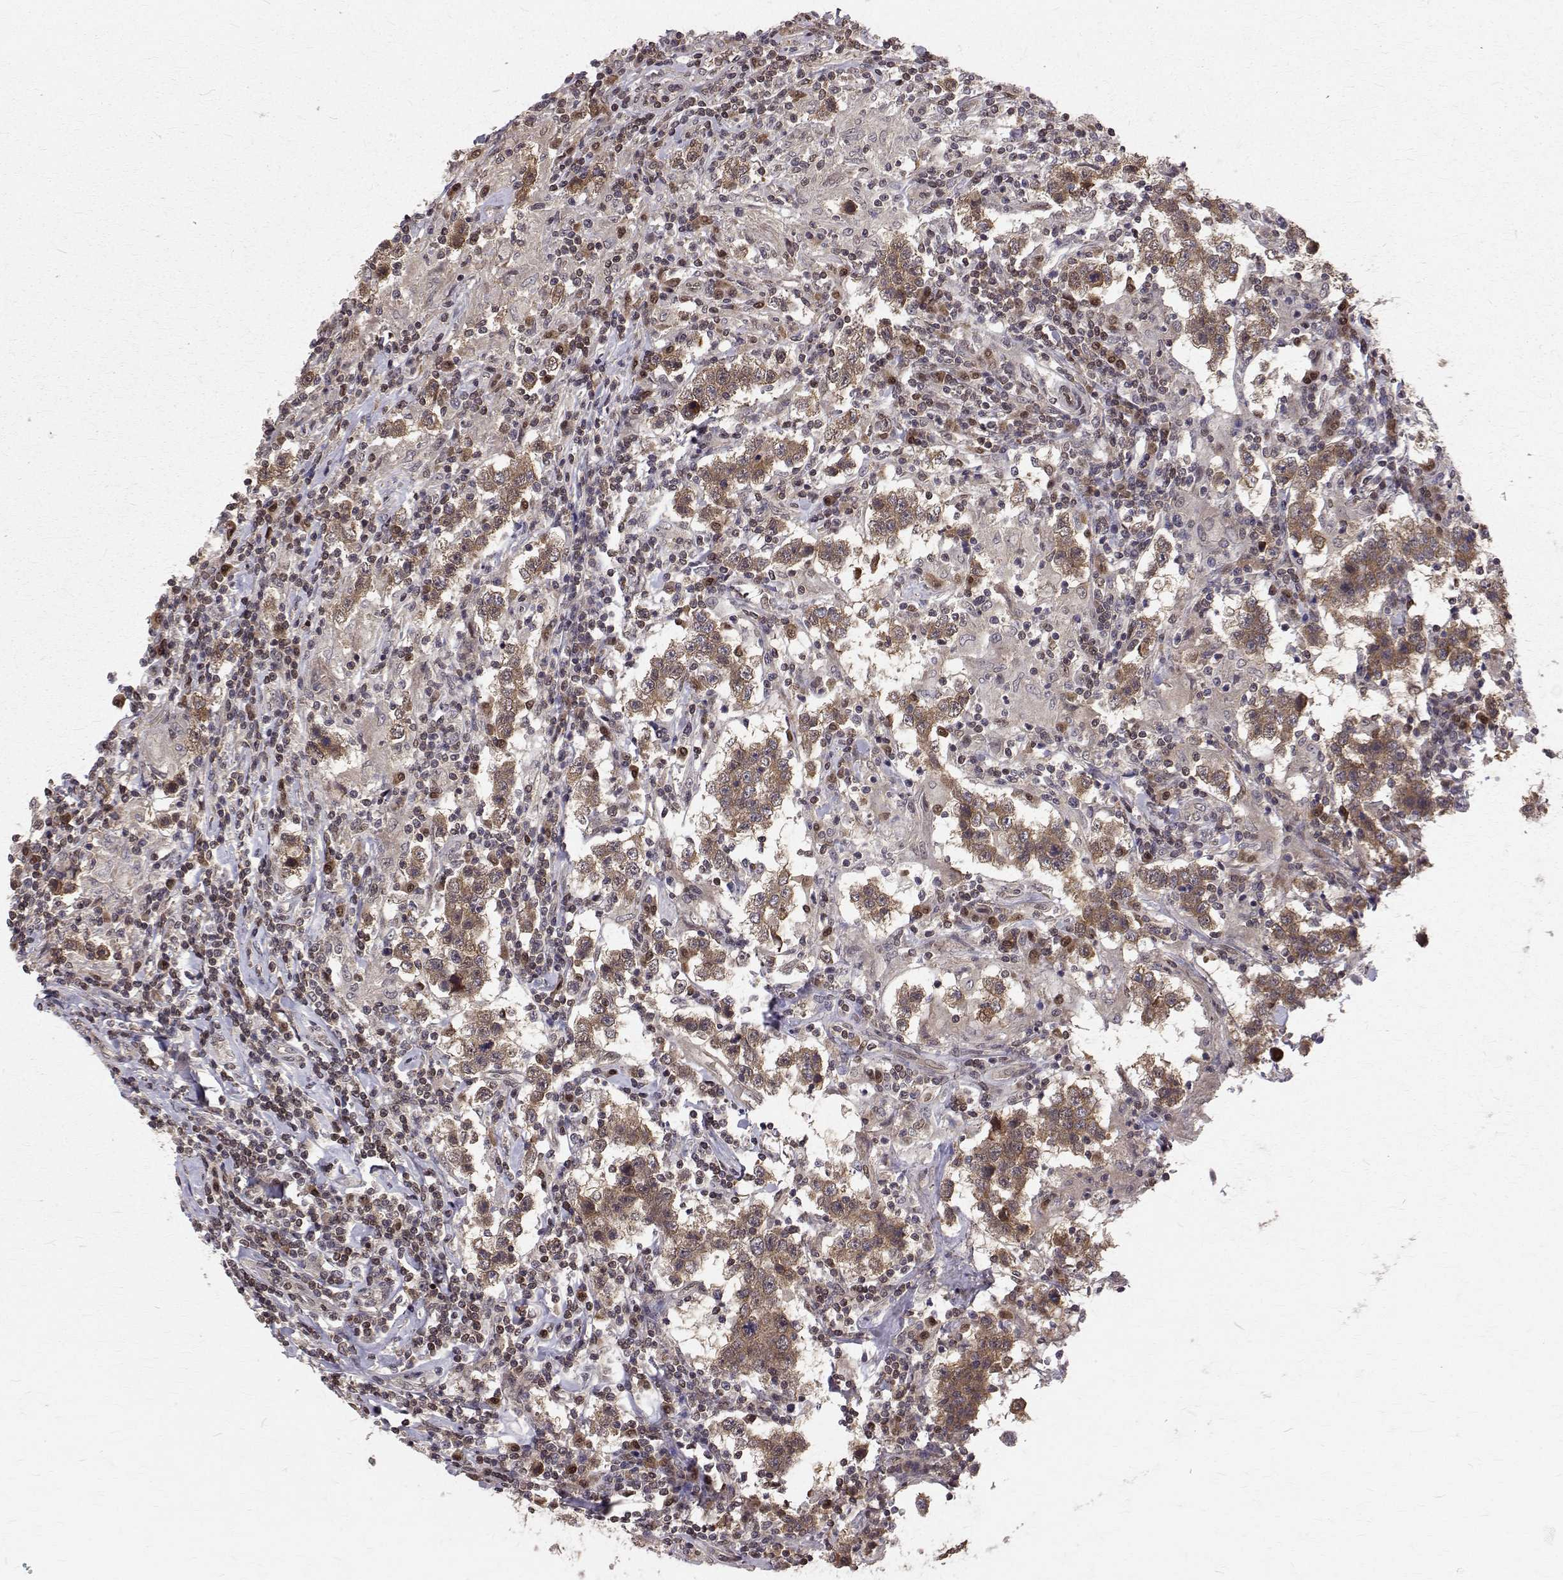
{"staining": {"intensity": "moderate", "quantity": ">75%", "location": "cytoplasmic/membranous,nuclear"}, "tissue": "testis cancer", "cell_type": "Tumor cells", "image_type": "cancer", "snomed": [{"axis": "morphology", "description": "Seminoma, NOS"}, {"axis": "morphology", "description": "Carcinoma, Embryonal, NOS"}, {"axis": "topography", "description": "Testis"}], "caption": "Immunohistochemistry staining of testis cancer (embryonal carcinoma), which demonstrates medium levels of moderate cytoplasmic/membranous and nuclear positivity in about >75% of tumor cells indicating moderate cytoplasmic/membranous and nuclear protein positivity. The staining was performed using DAB (3,3'-diaminobenzidine) (brown) for protein detection and nuclei were counterstained in hematoxylin (blue).", "gene": "NIF3L1", "patient": {"sex": "male", "age": 41}}